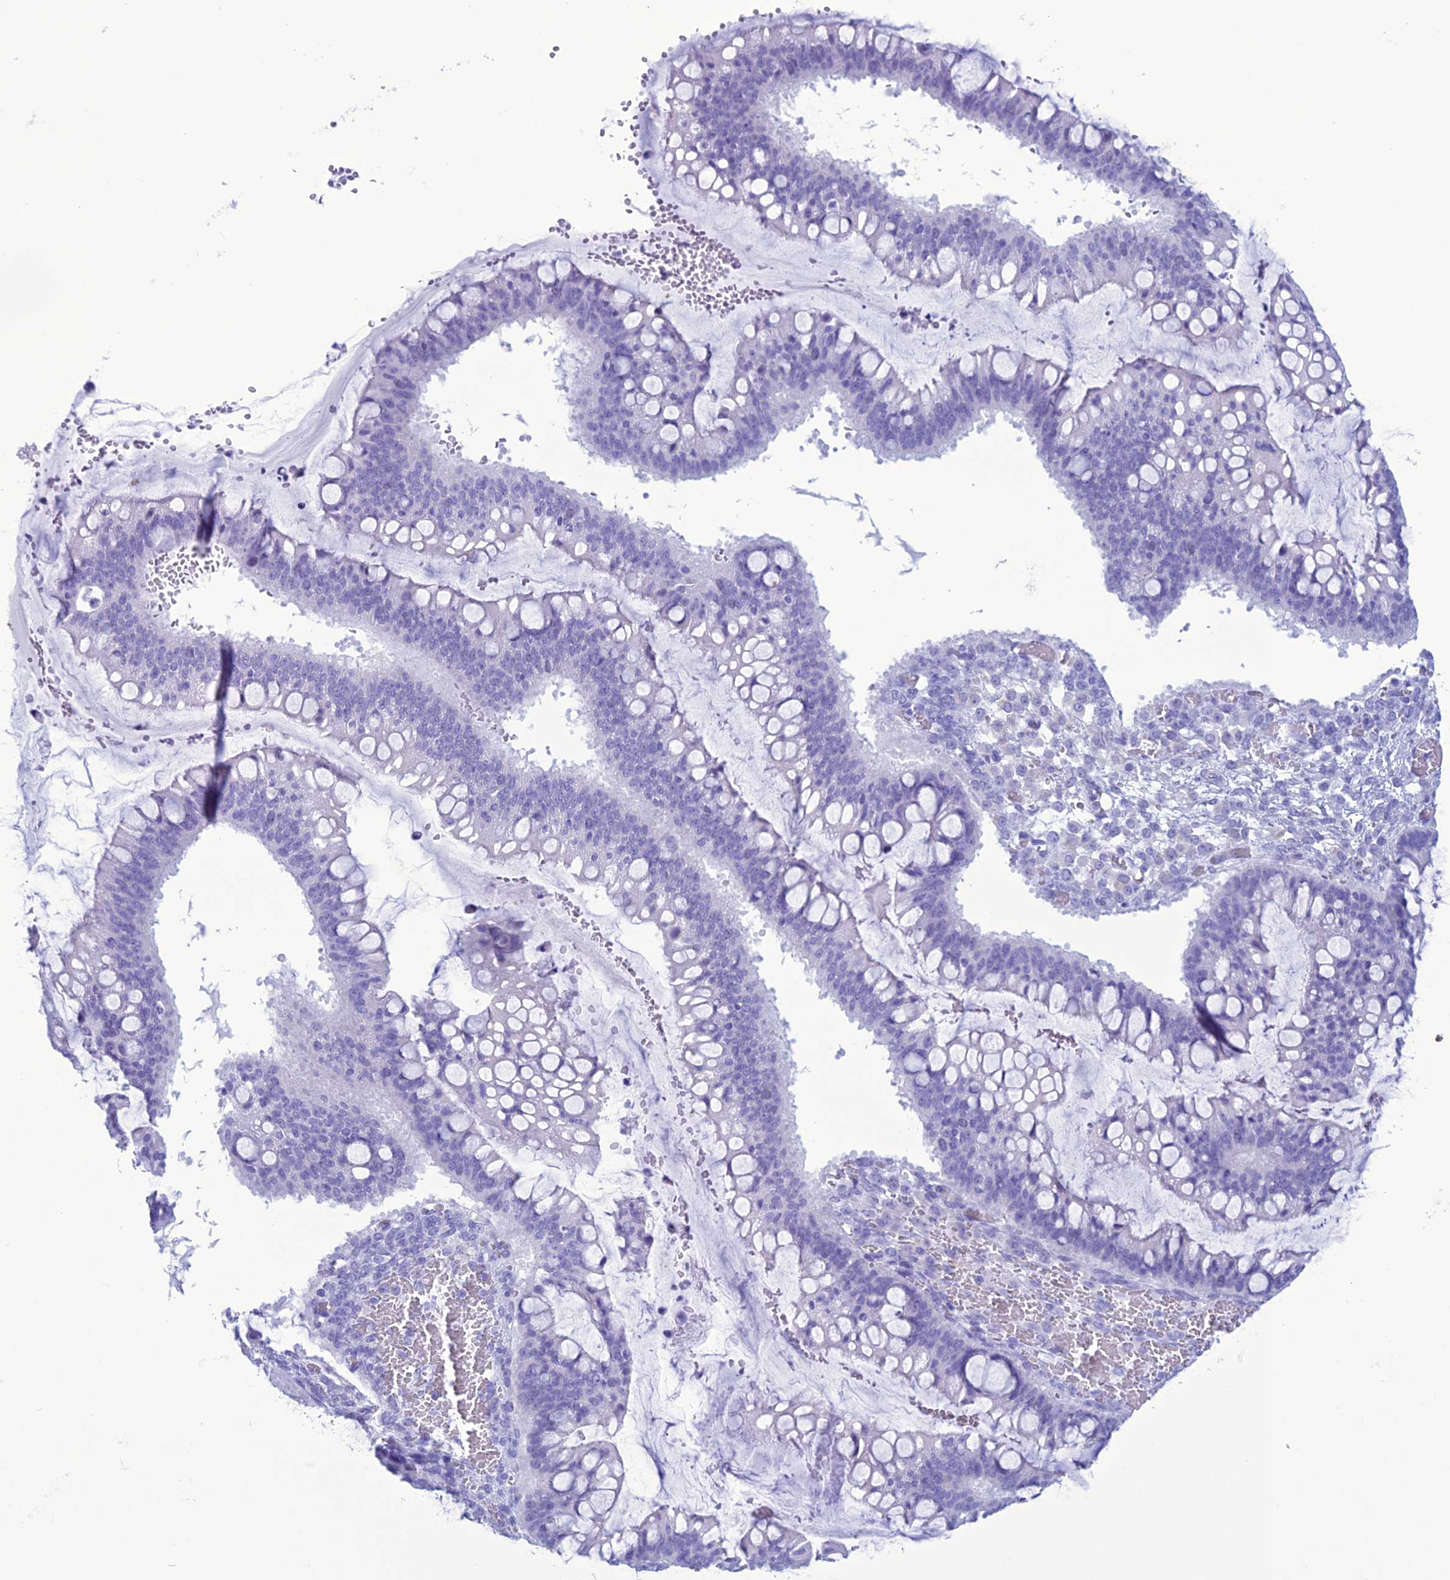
{"staining": {"intensity": "negative", "quantity": "none", "location": "none"}, "tissue": "ovarian cancer", "cell_type": "Tumor cells", "image_type": "cancer", "snomed": [{"axis": "morphology", "description": "Cystadenocarcinoma, mucinous, NOS"}, {"axis": "topography", "description": "Ovary"}], "caption": "Ovarian mucinous cystadenocarcinoma was stained to show a protein in brown. There is no significant positivity in tumor cells. Brightfield microscopy of immunohistochemistry stained with DAB (3,3'-diaminobenzidine) (brown) and hematoxylin (blue), captured at high magnification.", "gene": "MZB1", "patient": {"sex": "female", "age": 73}}